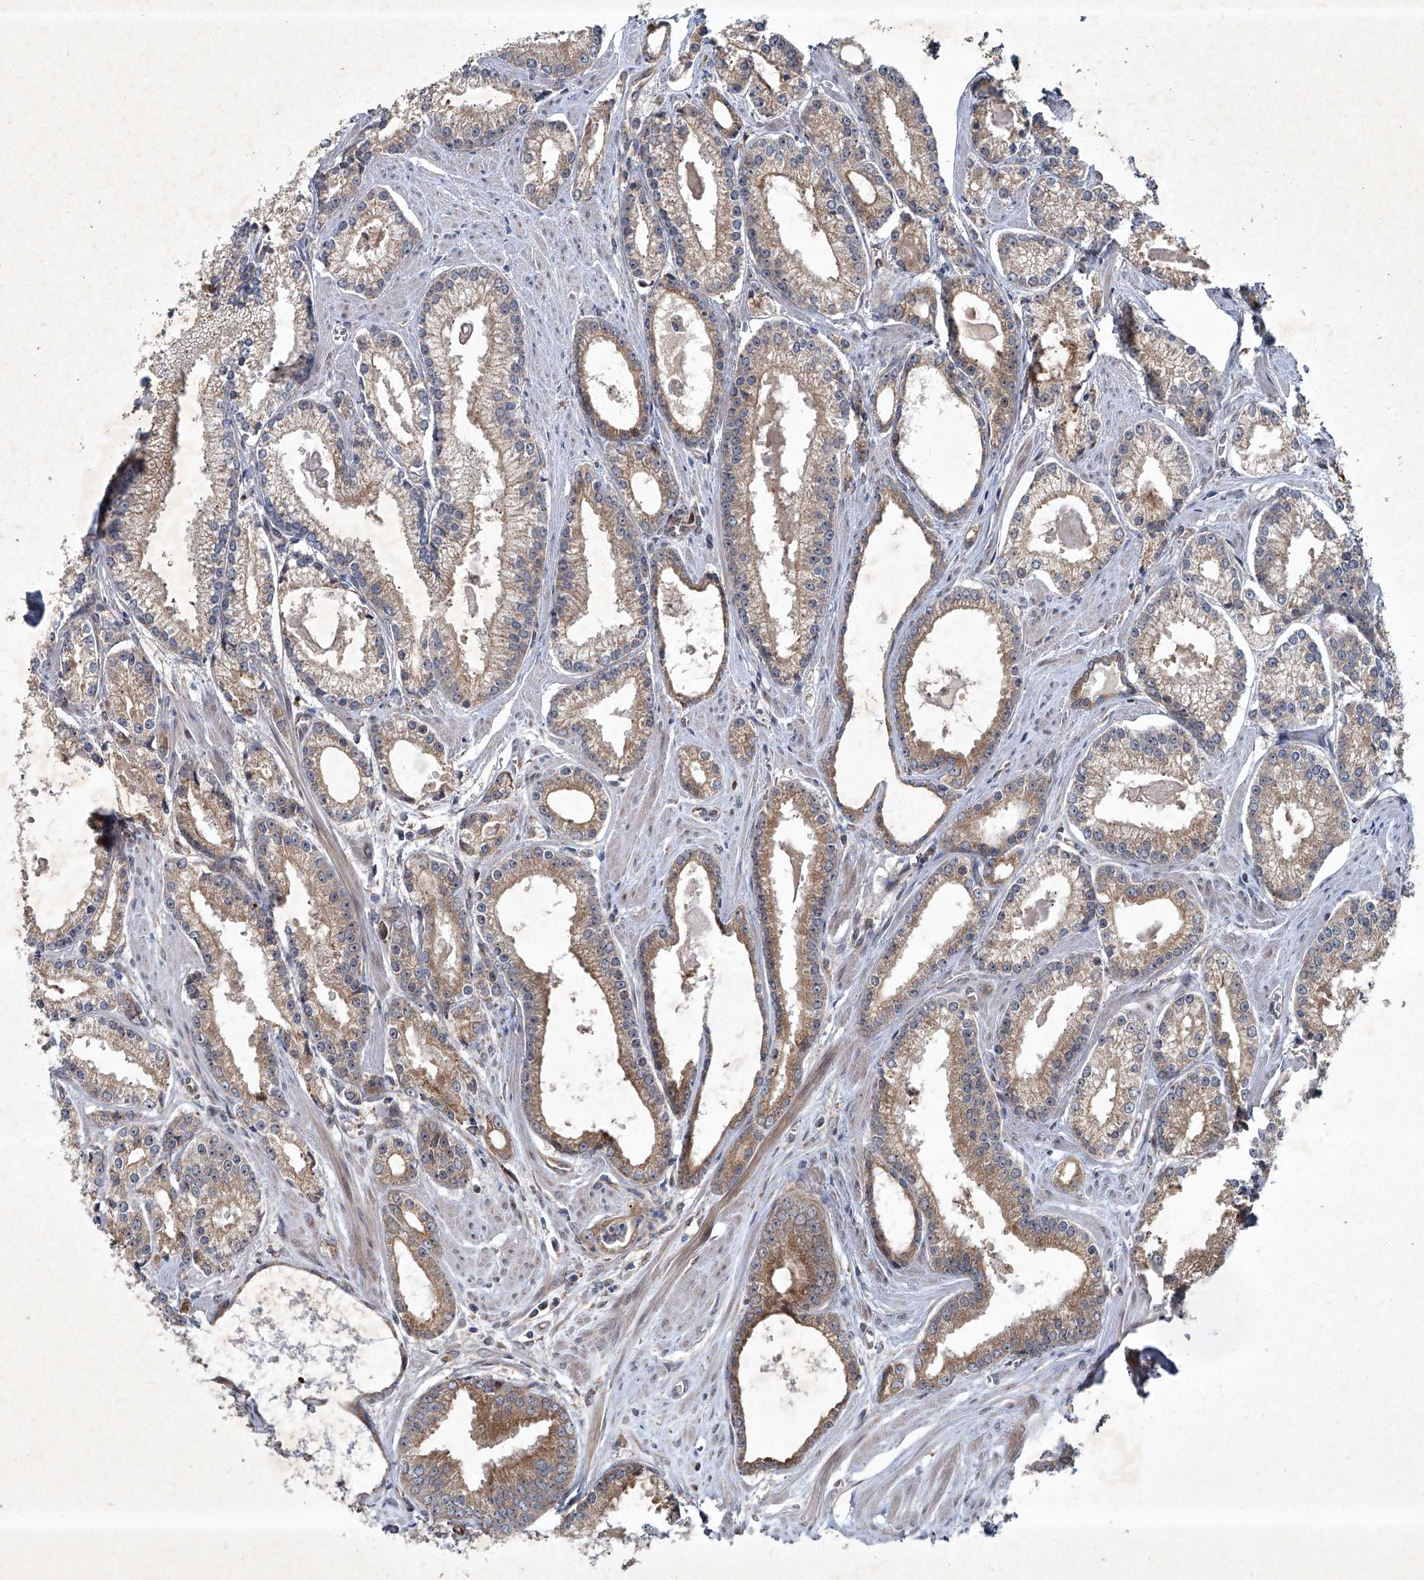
{"staining": {"intensity": "moderate", "quantity": ">75%", "location": "cytoplasmic/membranous"}, "tissue": "prostate cancer", "cell_type": "Tumor cells", "image_type": "cancer", "snomed": [{"axis": "morphology", "description": "Adenocarcinoma, Low grade"}, {"axis": "topography", "description": "Prostate"}], "caption": "The immunohistochemical stain shows moderate cytoplasmic/membranous positivity in tumor cells of prostate cancer tissue.", "gene": "GPR132", "patient": {"sex": "male", "age": 54}}